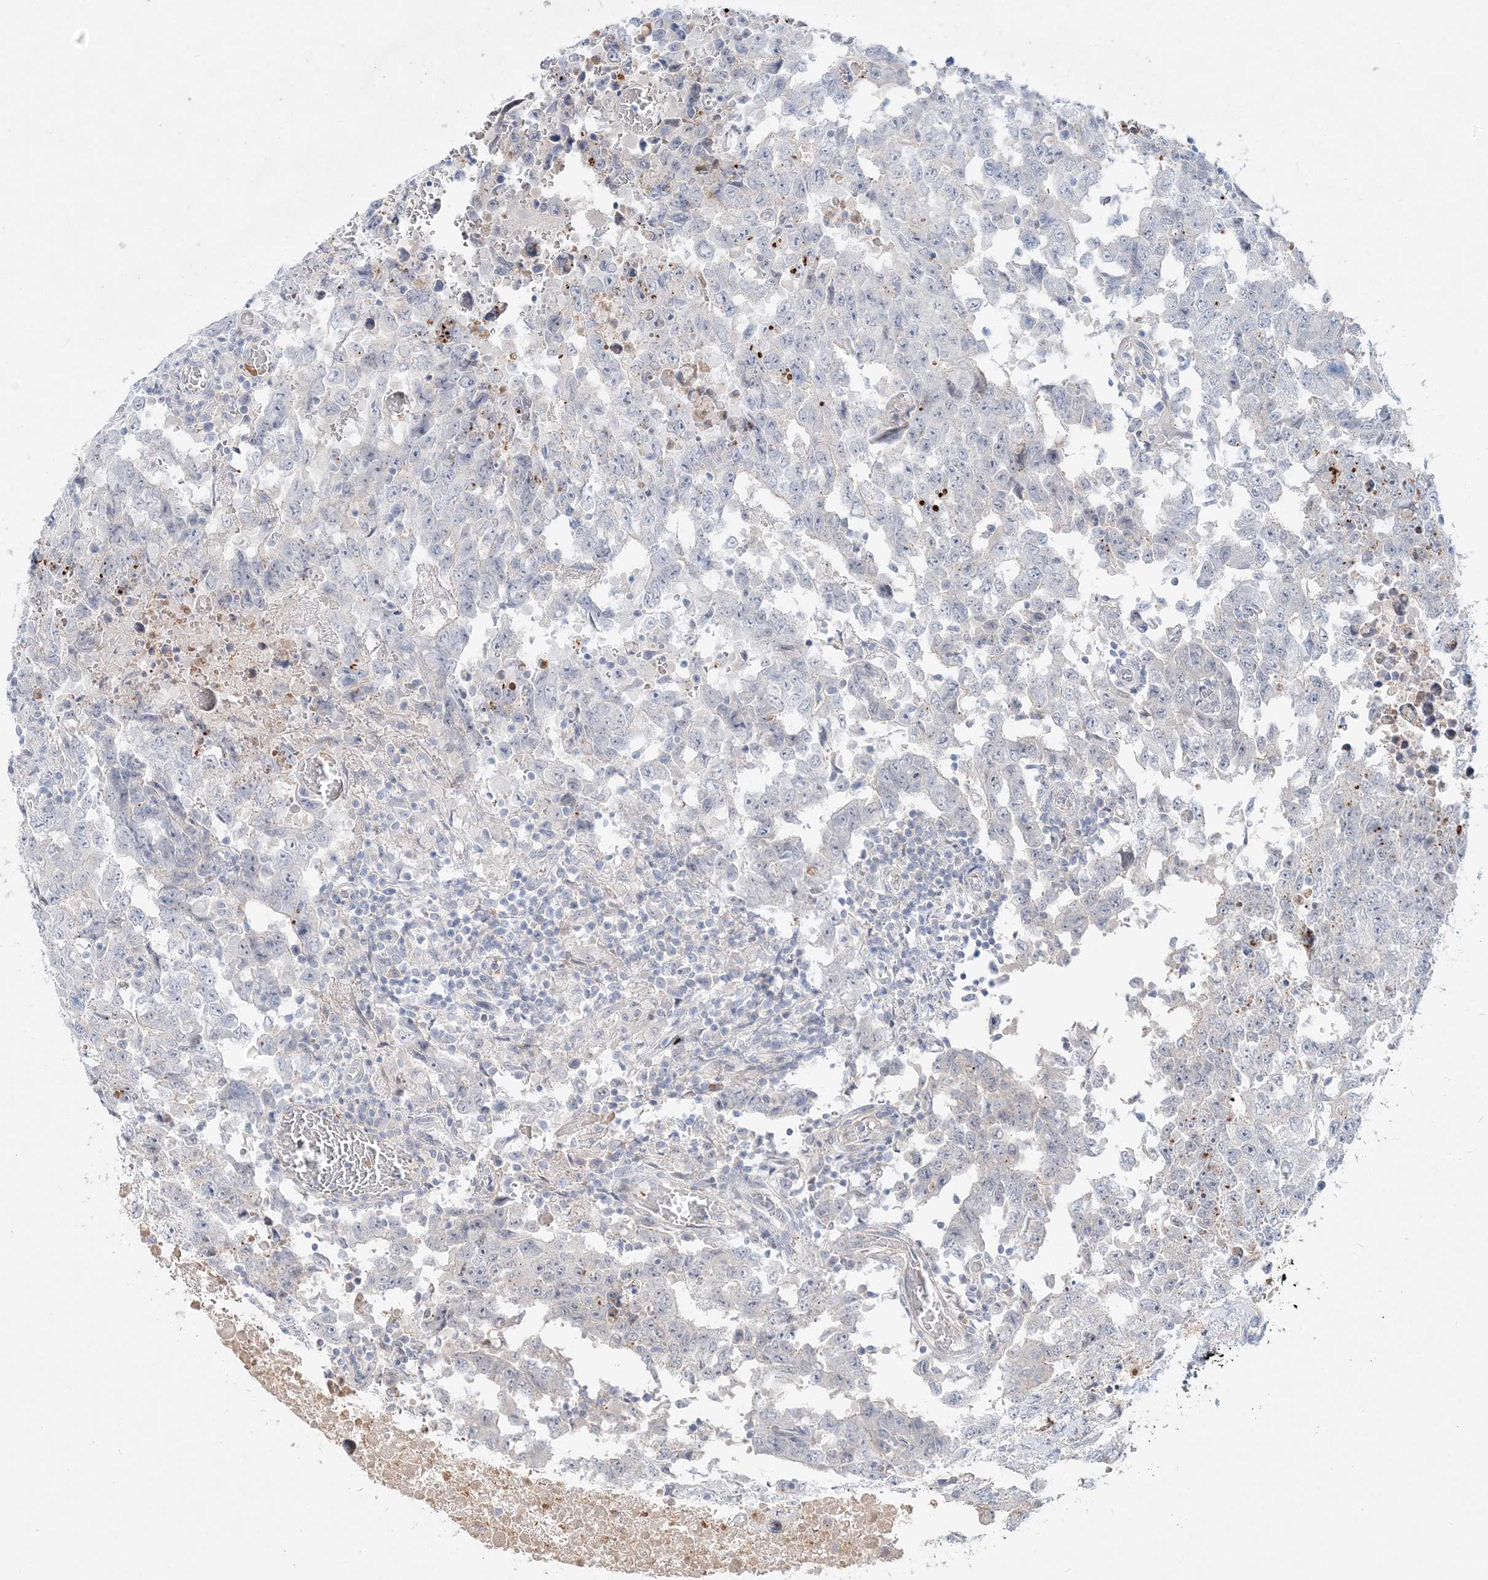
{"staining": {"intensity": "negative", "quantity": "none", "location": "none"}, "tissue": "testis cancer", "cell_type": "Tumor cells", "image_type": "cancer", "snomed": [{"axis": "morphology", "description": "Carcinoma, Embryonal, NOS"}, {"axis": "topography", "description": "Testis"}], "caption": "High magnification brightfield microscopy of testis cancer stained with DAB (3,3'-diaminobenzidine) (brown) and counterstained with hematoxylin (blue): tumor cells show no significant expression. Nuclei are stained in blue.", "gene": "DNAH5", "patient": {"sex": "male", "age": 26}}